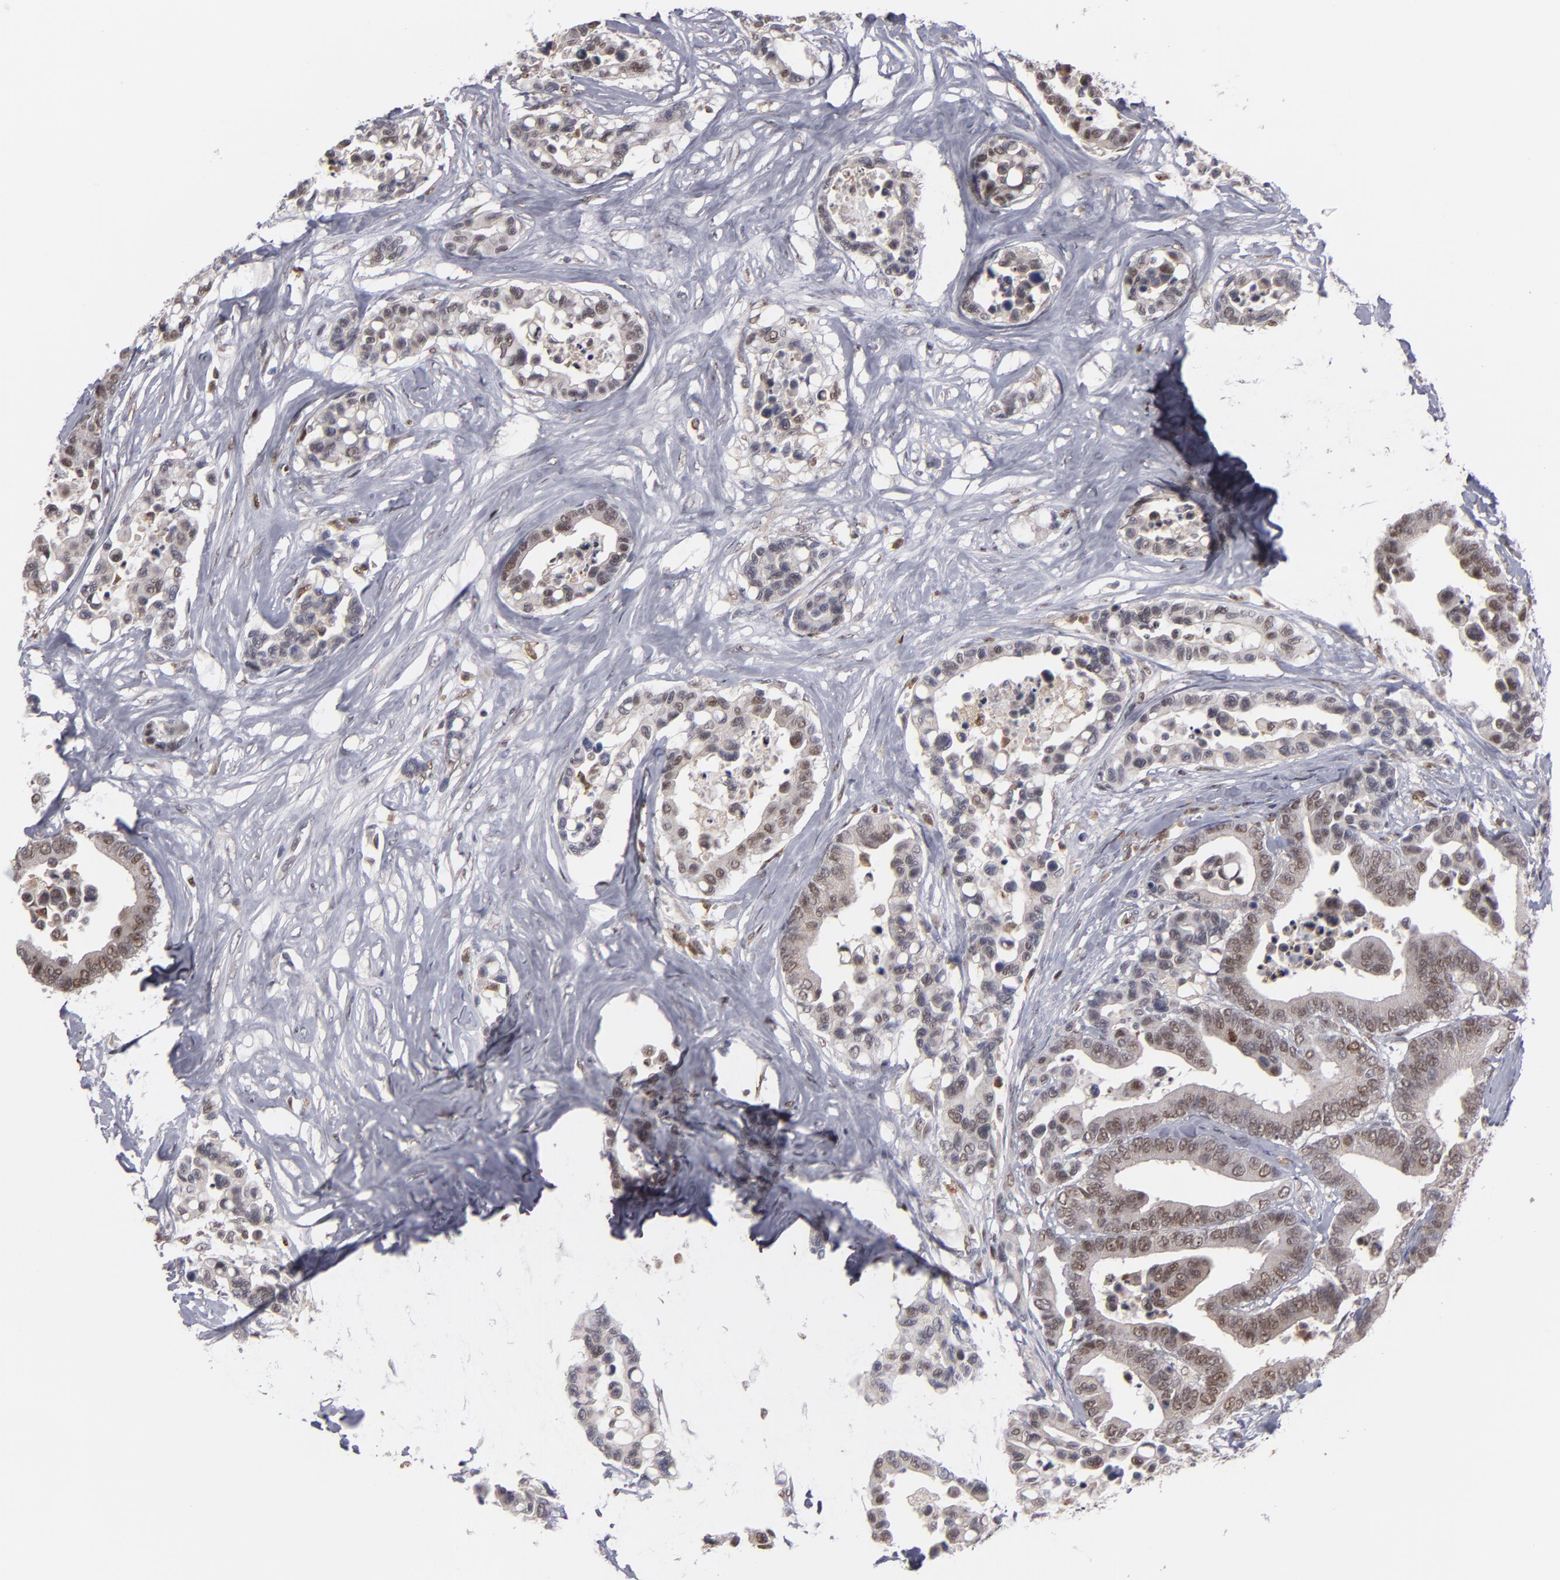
{"staining": {"intensity": "weak", "quantity": "25%-75%", "location": "cytoplasmic/membranous,nuclear"}, "tissue": "colorectal cancer", "cell_type": "Tumor cells", "image_type": "cancer", "snomed": [{"axis": "morphology", "description": "Adenocarcinoma, NOS"}, {"axis": "topography", "description": "Colon"}], "caption": "Immunohistochemical staining of human adenocarcinoma (colorectal) exhibits weak cytoplasmic/membranous and nuclear protein staining in about 25%-75% of tumor cells. (Brightfield microscopy of DAB IHC at high magnification).", "gene": "GSR", "patient": {"sex": "male", "age": 82}}